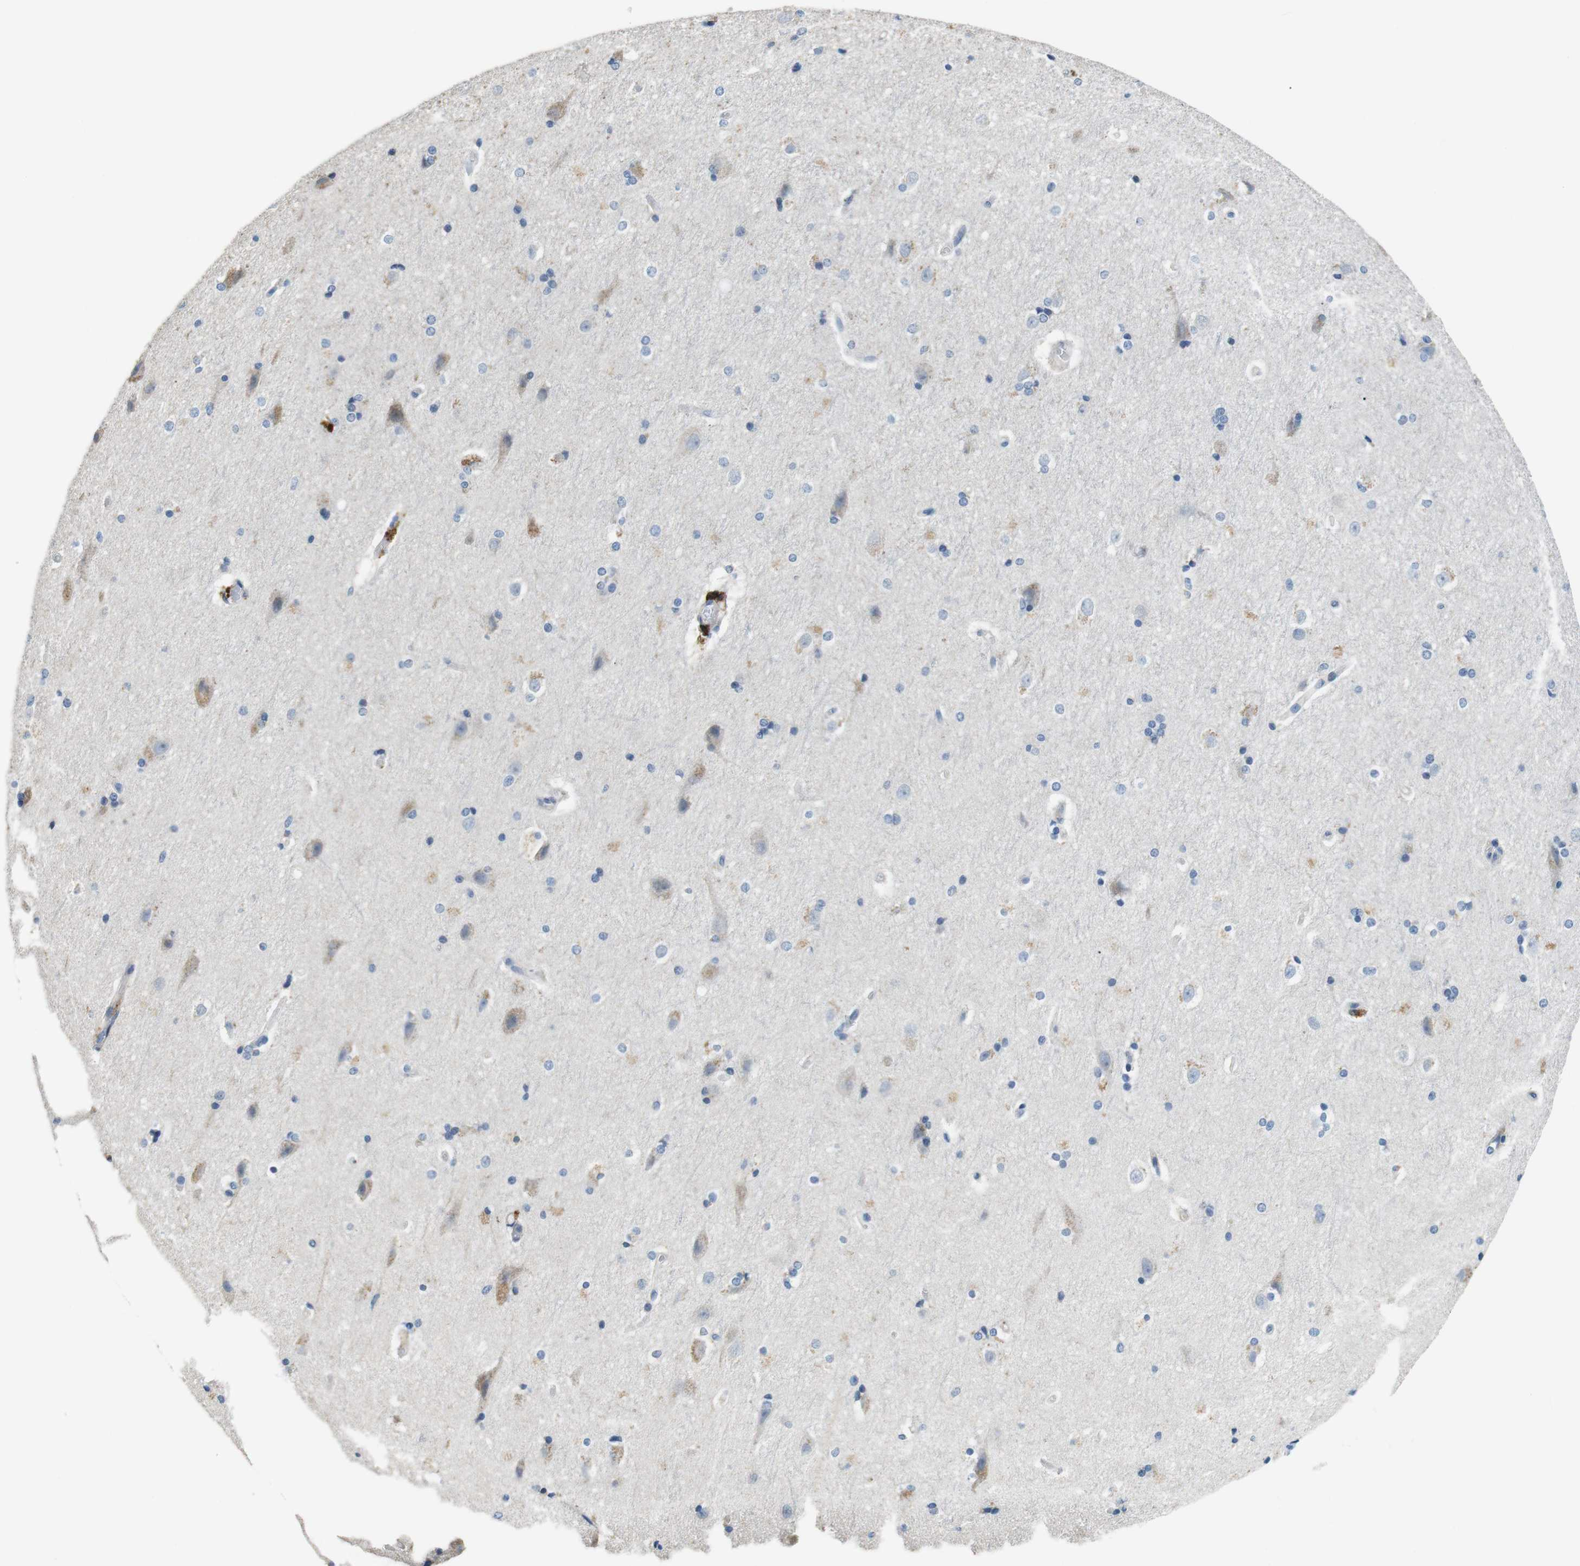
{"staining": {"intensity": "negative", "quantity": "none", "location": "none"}, "tissue": "hippocampus", "cell_type": "Glial cells", "image_type": "normal", "snomed": [{"axis": "morphology", "description": "Normal tissue, NOS"}, {"axis": "topography", "description": "Hippocampus"}], "caption": "Glial cells show no significant protein staining in benign hippocampus. Brightfield microscopy of IHC stained with DAB (3,3'-diaminobenzidine) (brown) and hematoxylin (blue), captured at high magnification.", "gene": "CD6", "patient": {"sex": "female", "age": 19}}